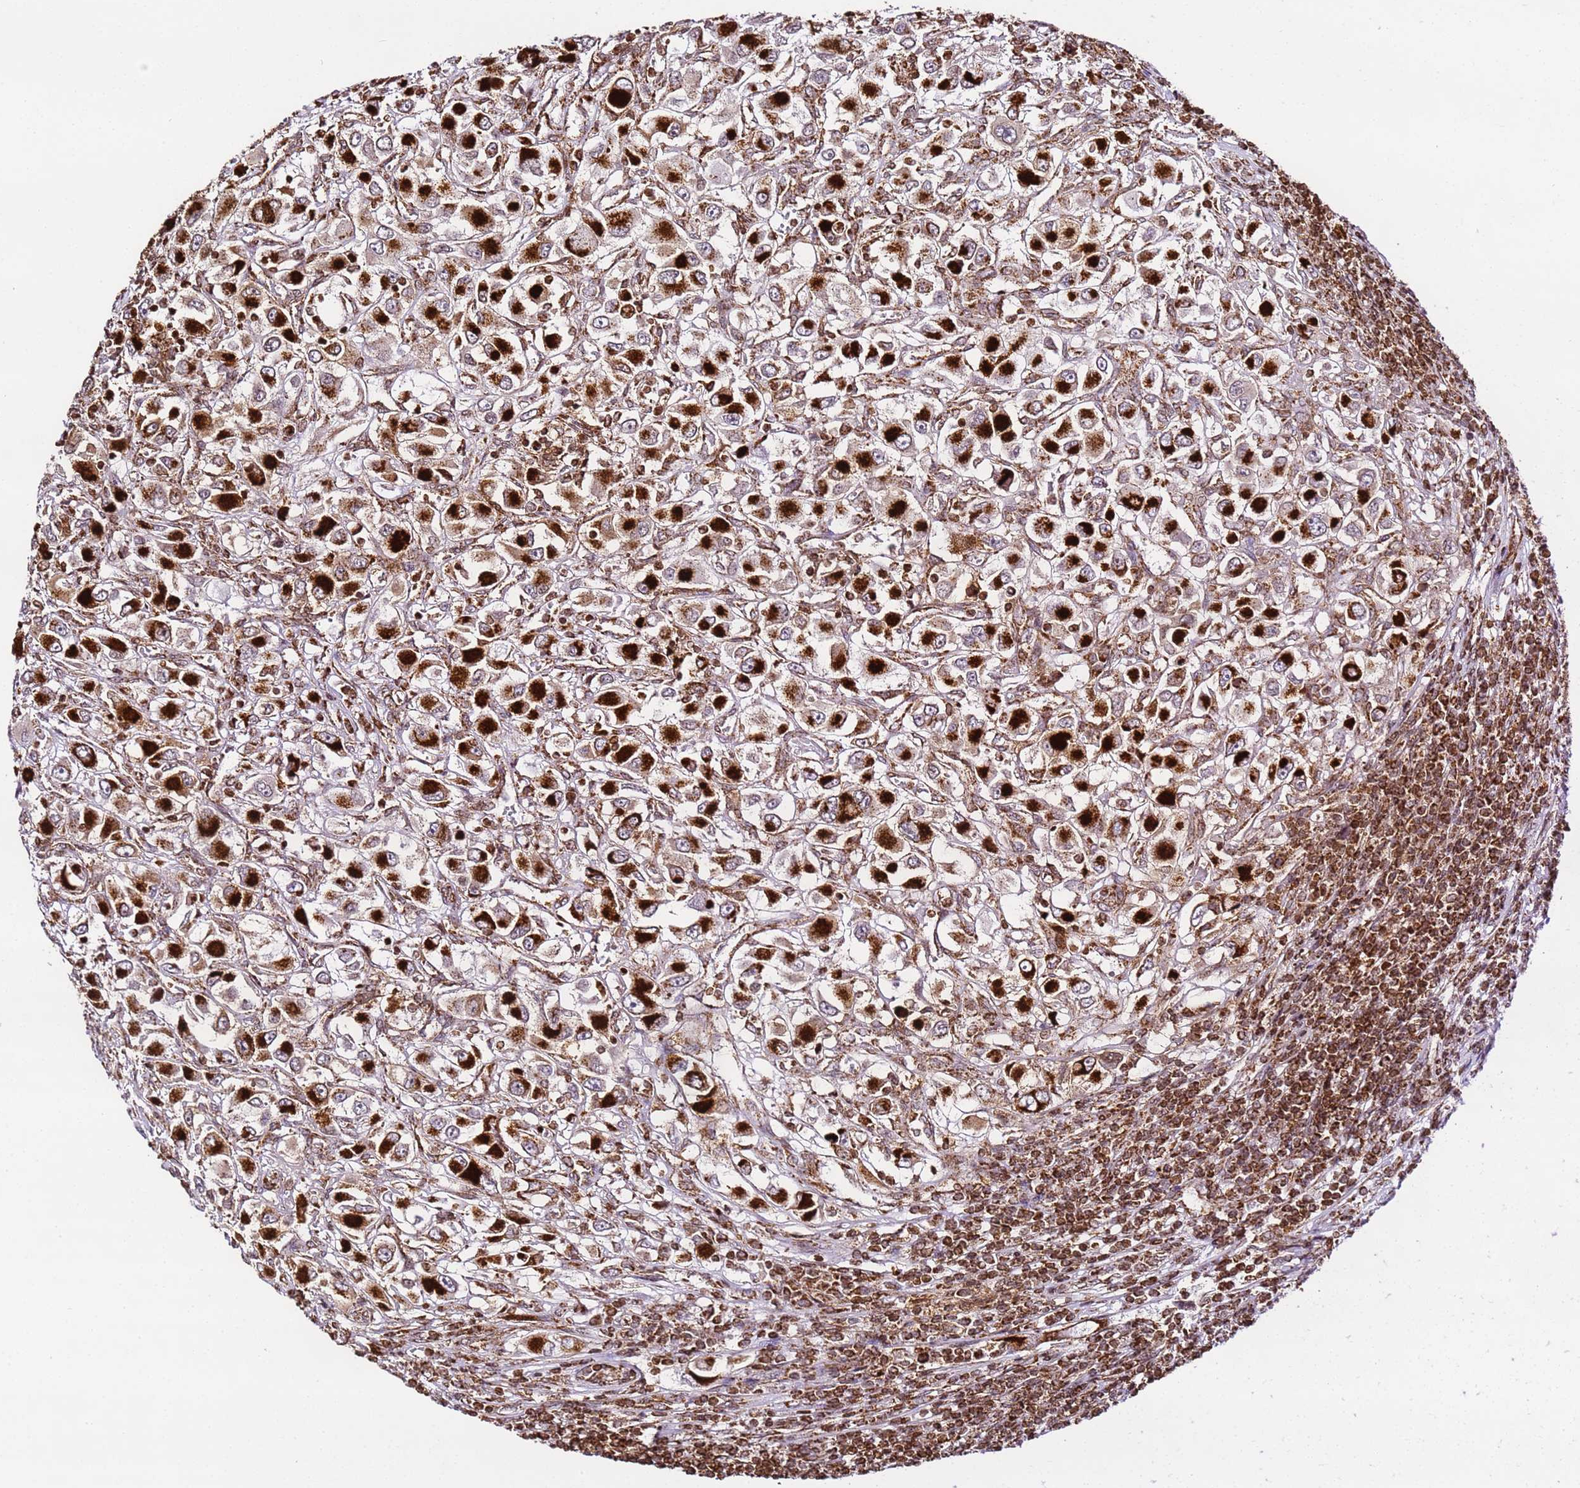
{"staining": {"intensity": "strong", "quantity": ">75%", "location": "cytoplasmic/membranous"}, "tissue": "renal cancer", "cell_type": "Tumor cells", "image_type": "cancer", "snomed": [{"axis": "morphology", "description": "Adenocarcinoma, NOS"}, {"axis": "topography", "description": "Kidney"}], "caption": "This histopathology image shows immunohistochemistry staining of human renal cancer, with high strong cytoplasmic/membranous expression in about >75% of tumor cells.", "gene": "HSPE1", "patient": {"sex": "female", "age": 52}}